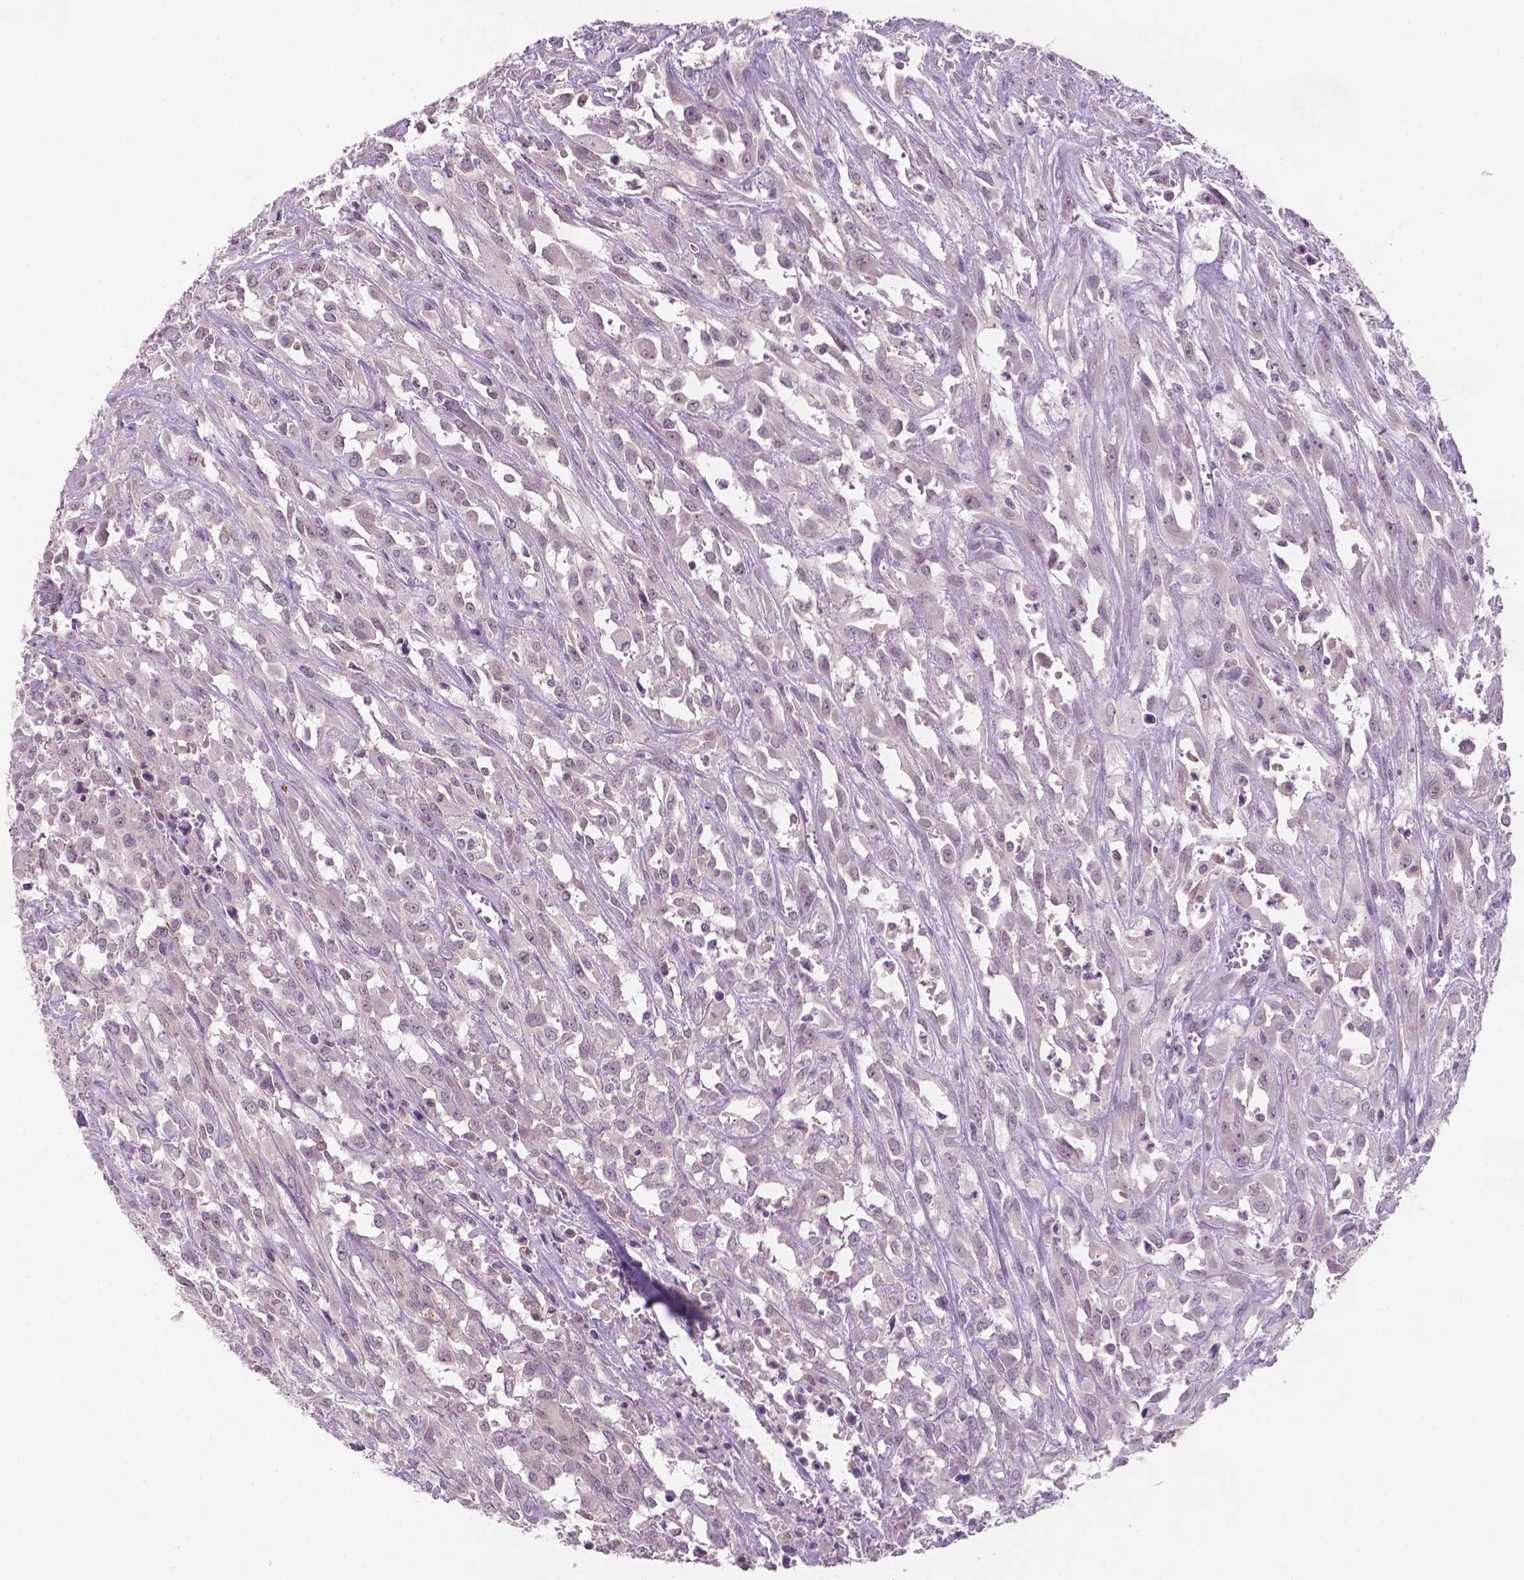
{"staining": {"intensity": "negative", "quantity": "none", "location": "none"}, "tissue": "urothelial cancer", "cell_type": "Tumor cells", "image_type": "cancer", "snomed": [{"axis": "morphology", "description": "Urothelial carcinoma, High grade"}, {"axis": "topography", "description": "Urinary bladder"}], "caption": "A high-resolution histopathology image shows immunohistochemistry staining of urothelial cancer, which reveals no significant staining in tumor cells. The staining was performed using DAB to visualize the protein expression in brown, while the nuclei were stained in blue with hematoxylin (Magnification: 20x).", "gene": "GXYLT2", "patient": {"sex": "male", "age": 67}}